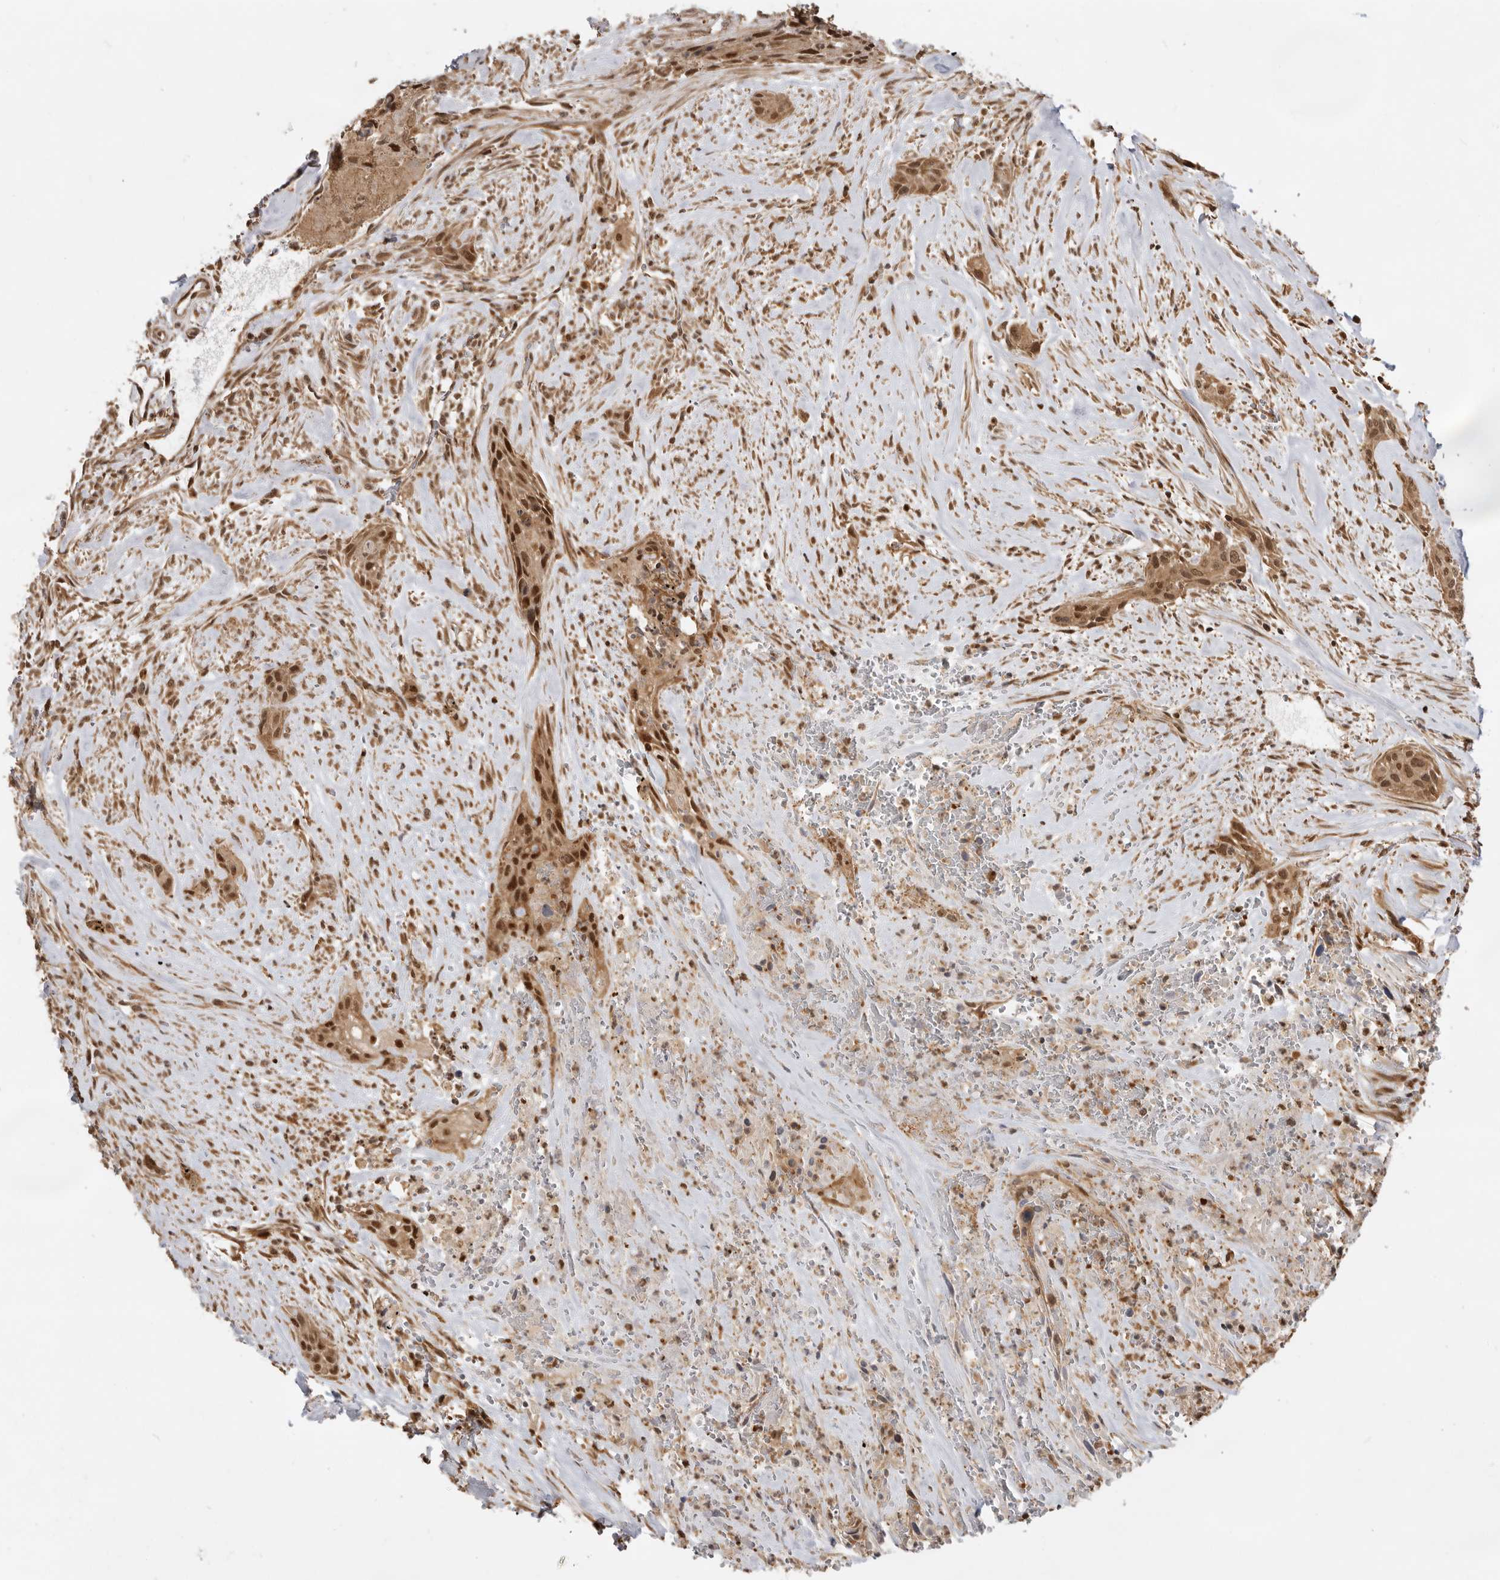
{"staining": {"intensity": "strong", "quantity": ">75%", "location": "cytoplasmic/membranous,nuclear"}, "tissue": "urothelial cancer", "cell_type": "Tumor cells", "image_type": "cancer", "snomed": [{"axis": "morphology", "description": "Urothelial carcinoma, High grade"}, {"axis": "topography", "description": "Urinary bladder"}], "caption": "Strong cytoplasmic/membranous and nuclear expression for a protein is seen in approximately >75% of tumor cells of urothelial carcinoma (high-grade) using IHC.", "gene": "ADPRS", "patient": {"sex": "male", "age": 35}}